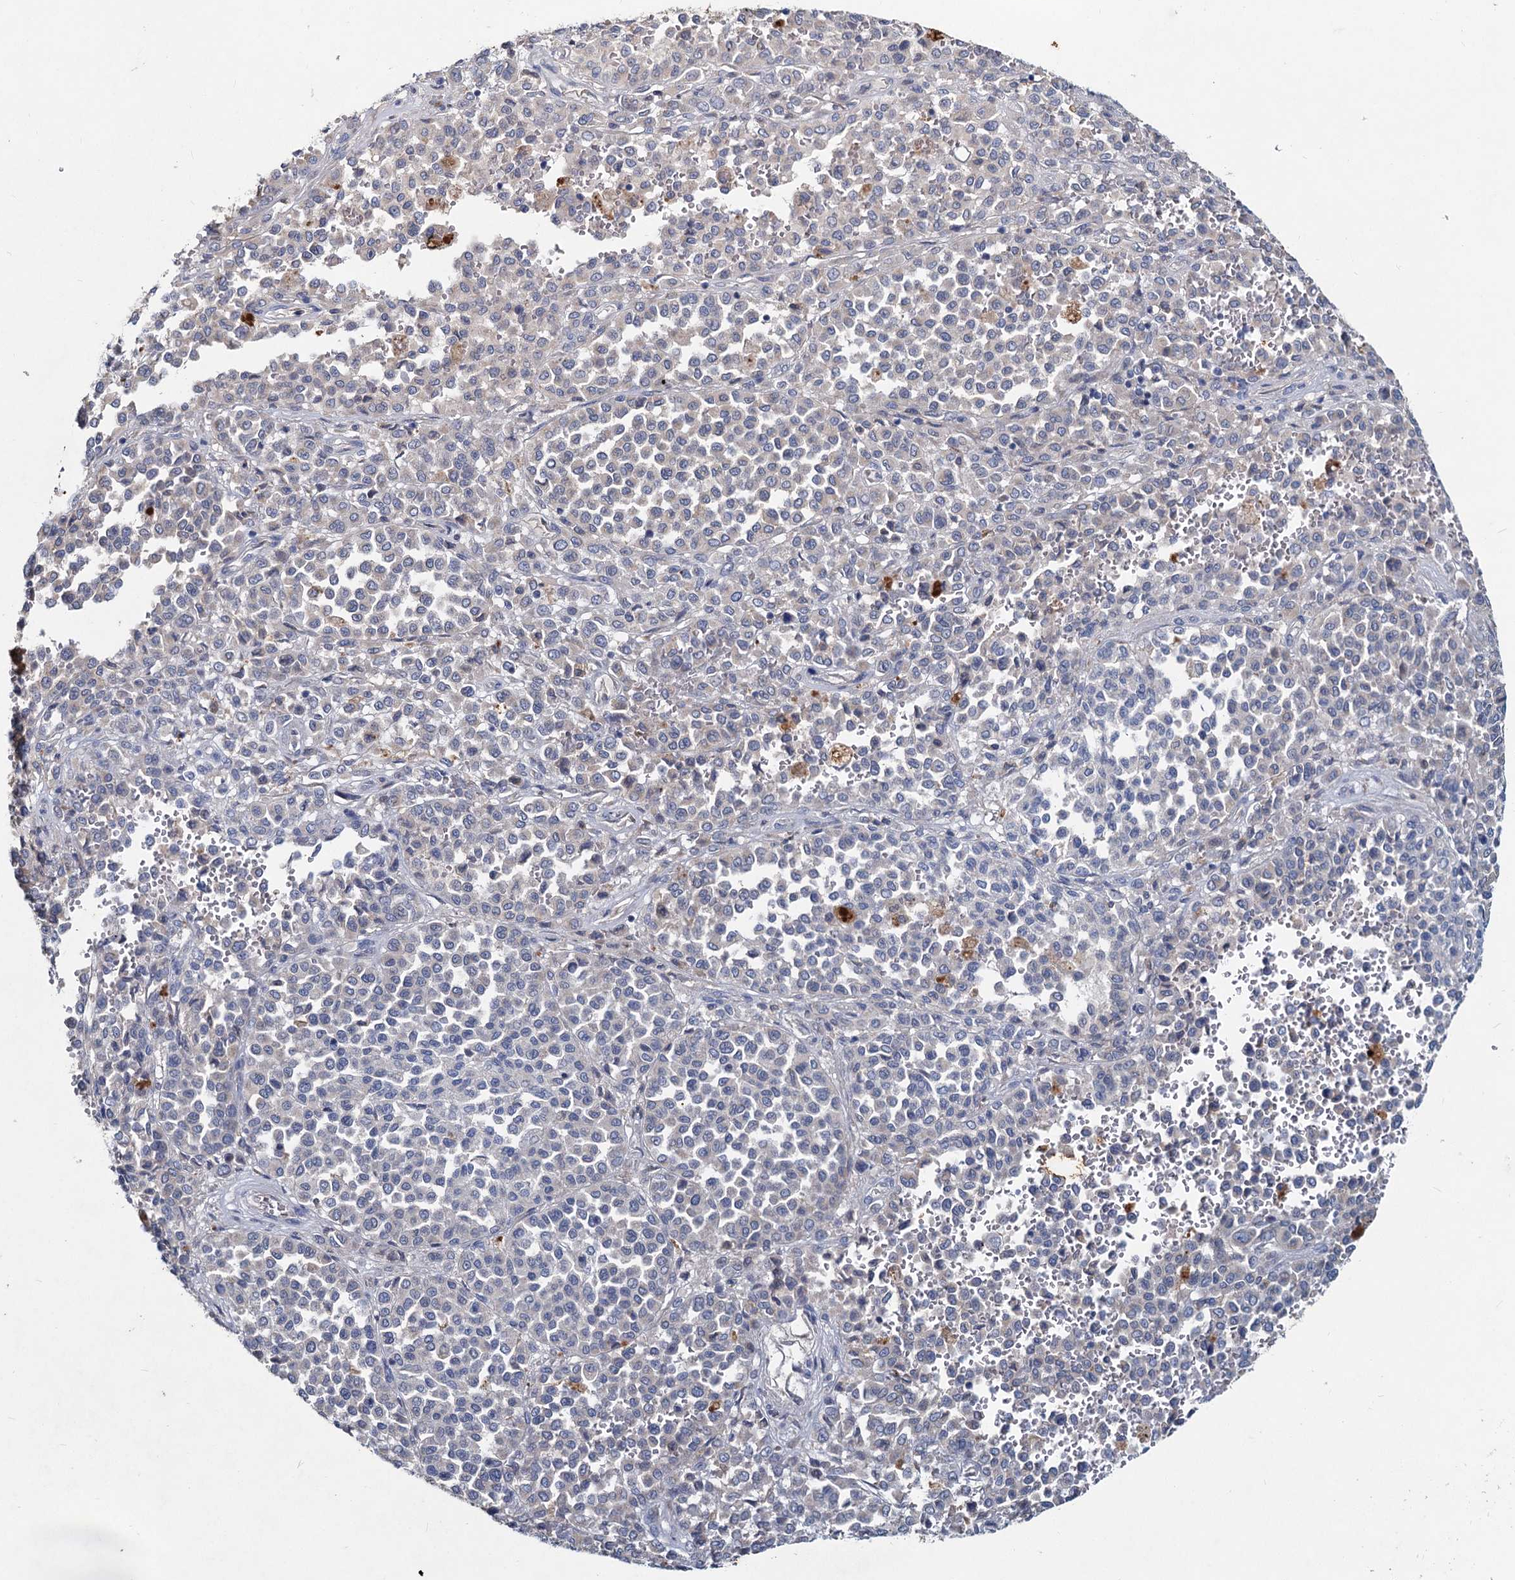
{"staining": {"intensity": "negative", "quantity": "none", "location": "none"}, "tissue": "melanoma", "cell_type": "Tumor cells", "image_type": "cancer", "snomed": [{"axis": "morphology", "description": "Malignant melanoma, Metastatic site"}, {"axis": "topography", "description": "Pancreas"}], "caption": "Immunohistochemical staining of melanoma reveals no significant staining in tumor cells.", "gene": "TMX2", "patient": {"sex": "female", "age": 30}}